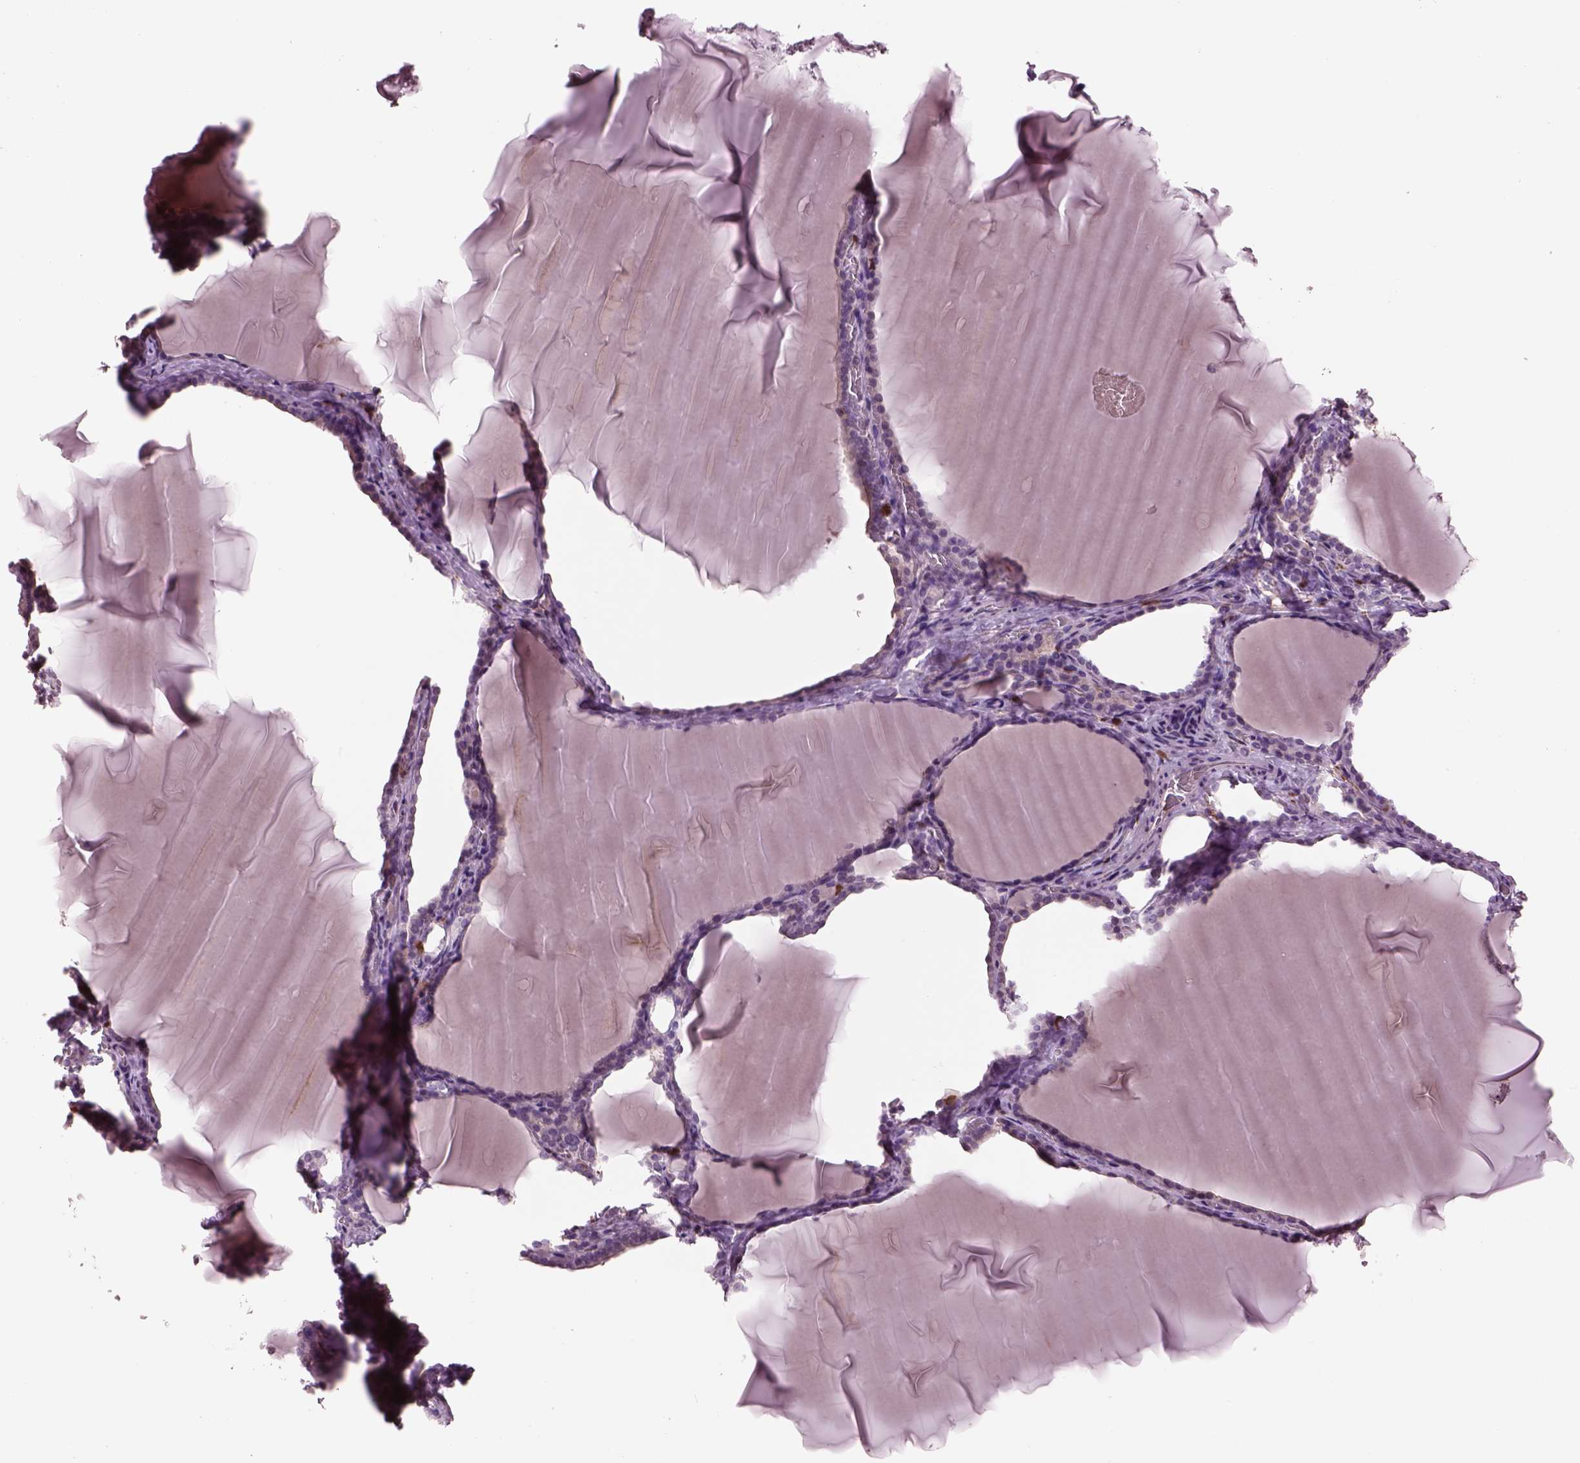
{"staining": {"intensity": "negative", "quantity": "none", "location": "none"}, "tissue": "thyroid gland", "cell_type": "Glandular cells", "image_type": "normal", "snomed": [{"axis": "morphology", "description": "Normal tissue, NOS"}, {"axis": "morphology", "description": "Hyperplasia, NOS"}, {"axis": "topography", "description": "Thyroid gland"}], "caption": "The micrograph exhibits no staining of glandular cells in benign thyroid gland.", "gene": "IL31RA", "patient": {"sex": "female", "age": 27}}